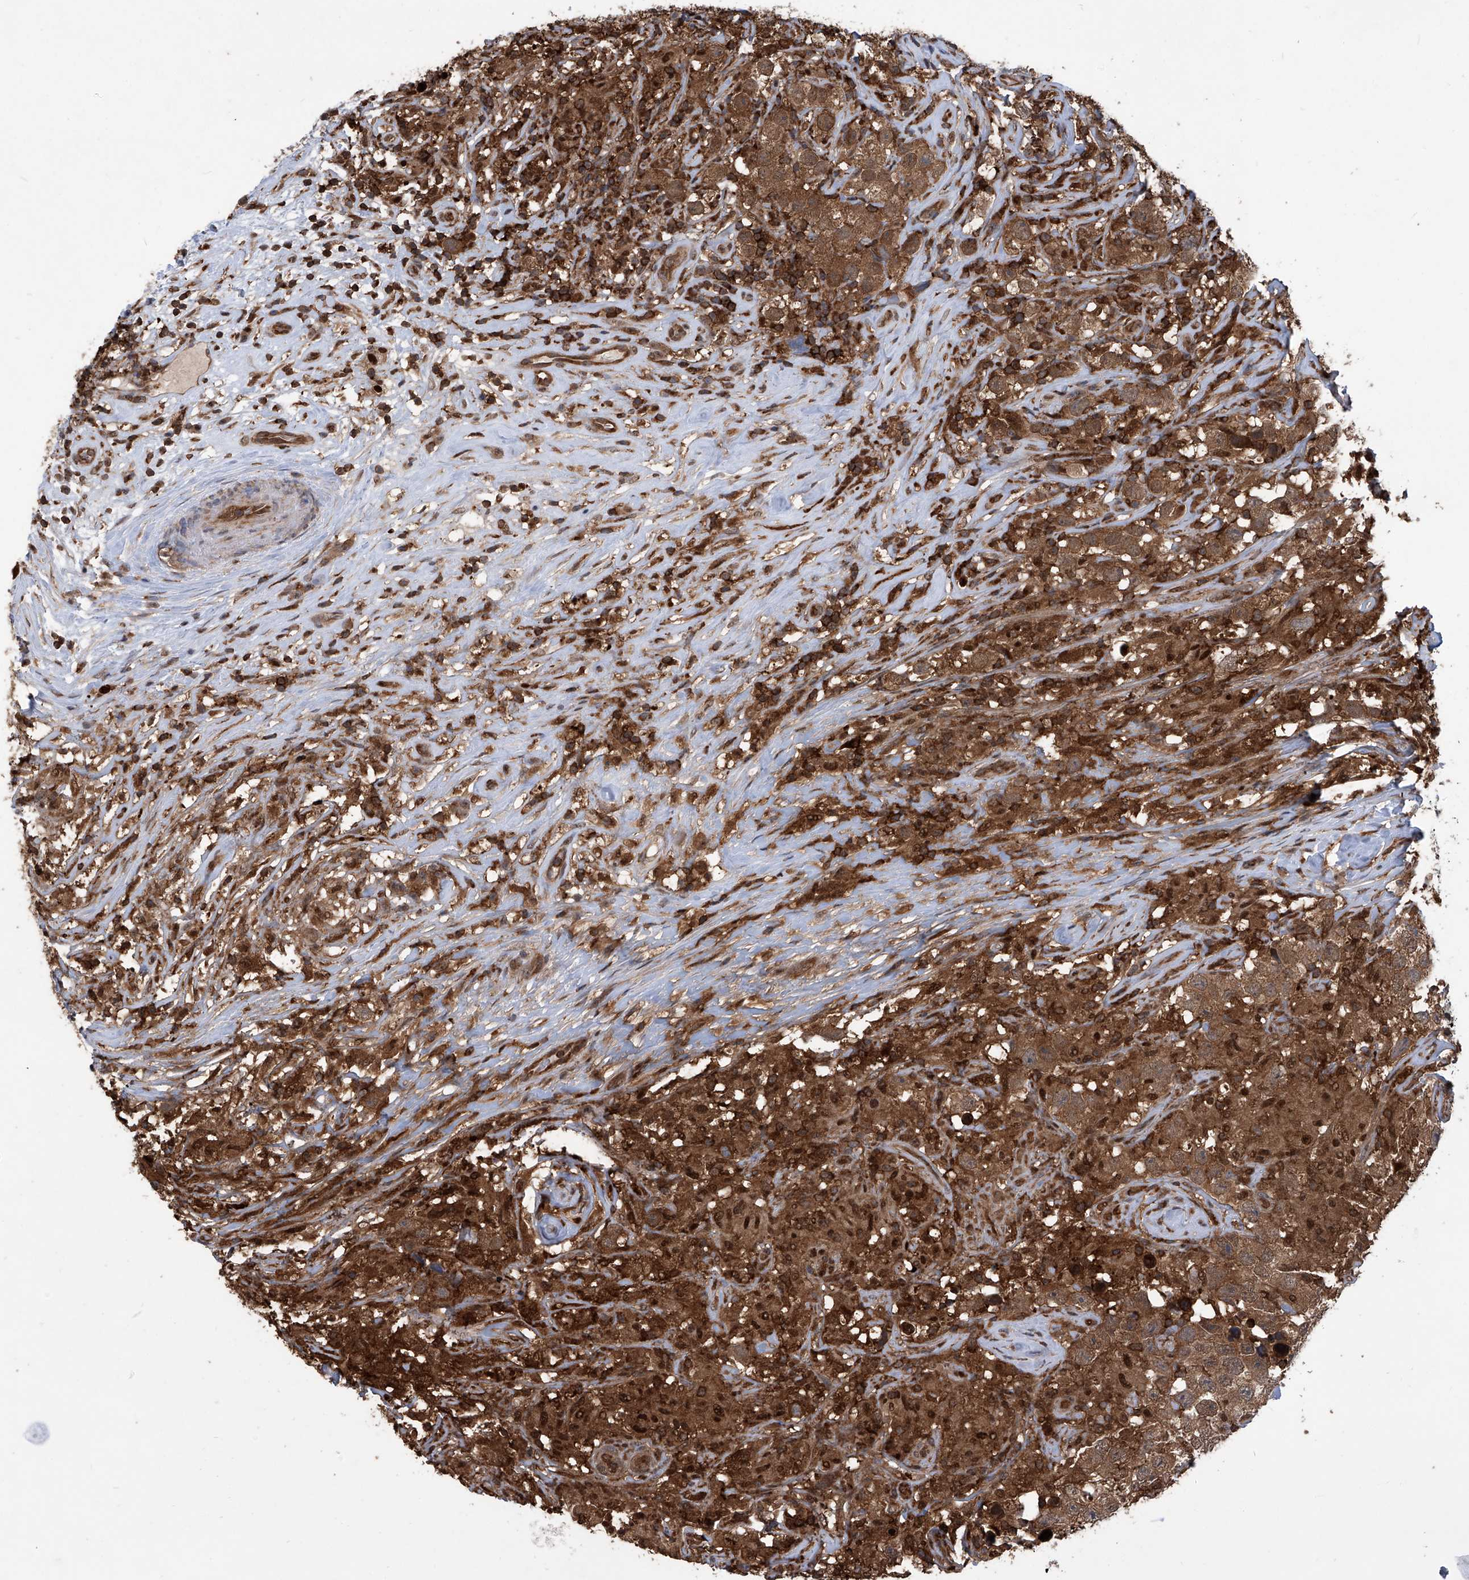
{"staining": {"intensity": "strong", "quantity": ">75%", "location": "cytoplasmic/membranous,nuclear"}, "tissue": "testis cancer", "cell_type": "Tumor cells", "image_type": "cancer", "snomed": [{"axis": "morphology", "description": "Seminoma, NOS"}, {"axis": "topography", "description": "Testis"}], "caption": "Strong cytoplasmic/membranous and nuclear expression for a protein is appreciated in about >75% of tumor cells of testis cancer using immunohistochemistry.", "gene": "PSMB1", "patient": {"sex": "male", "age": 49}}